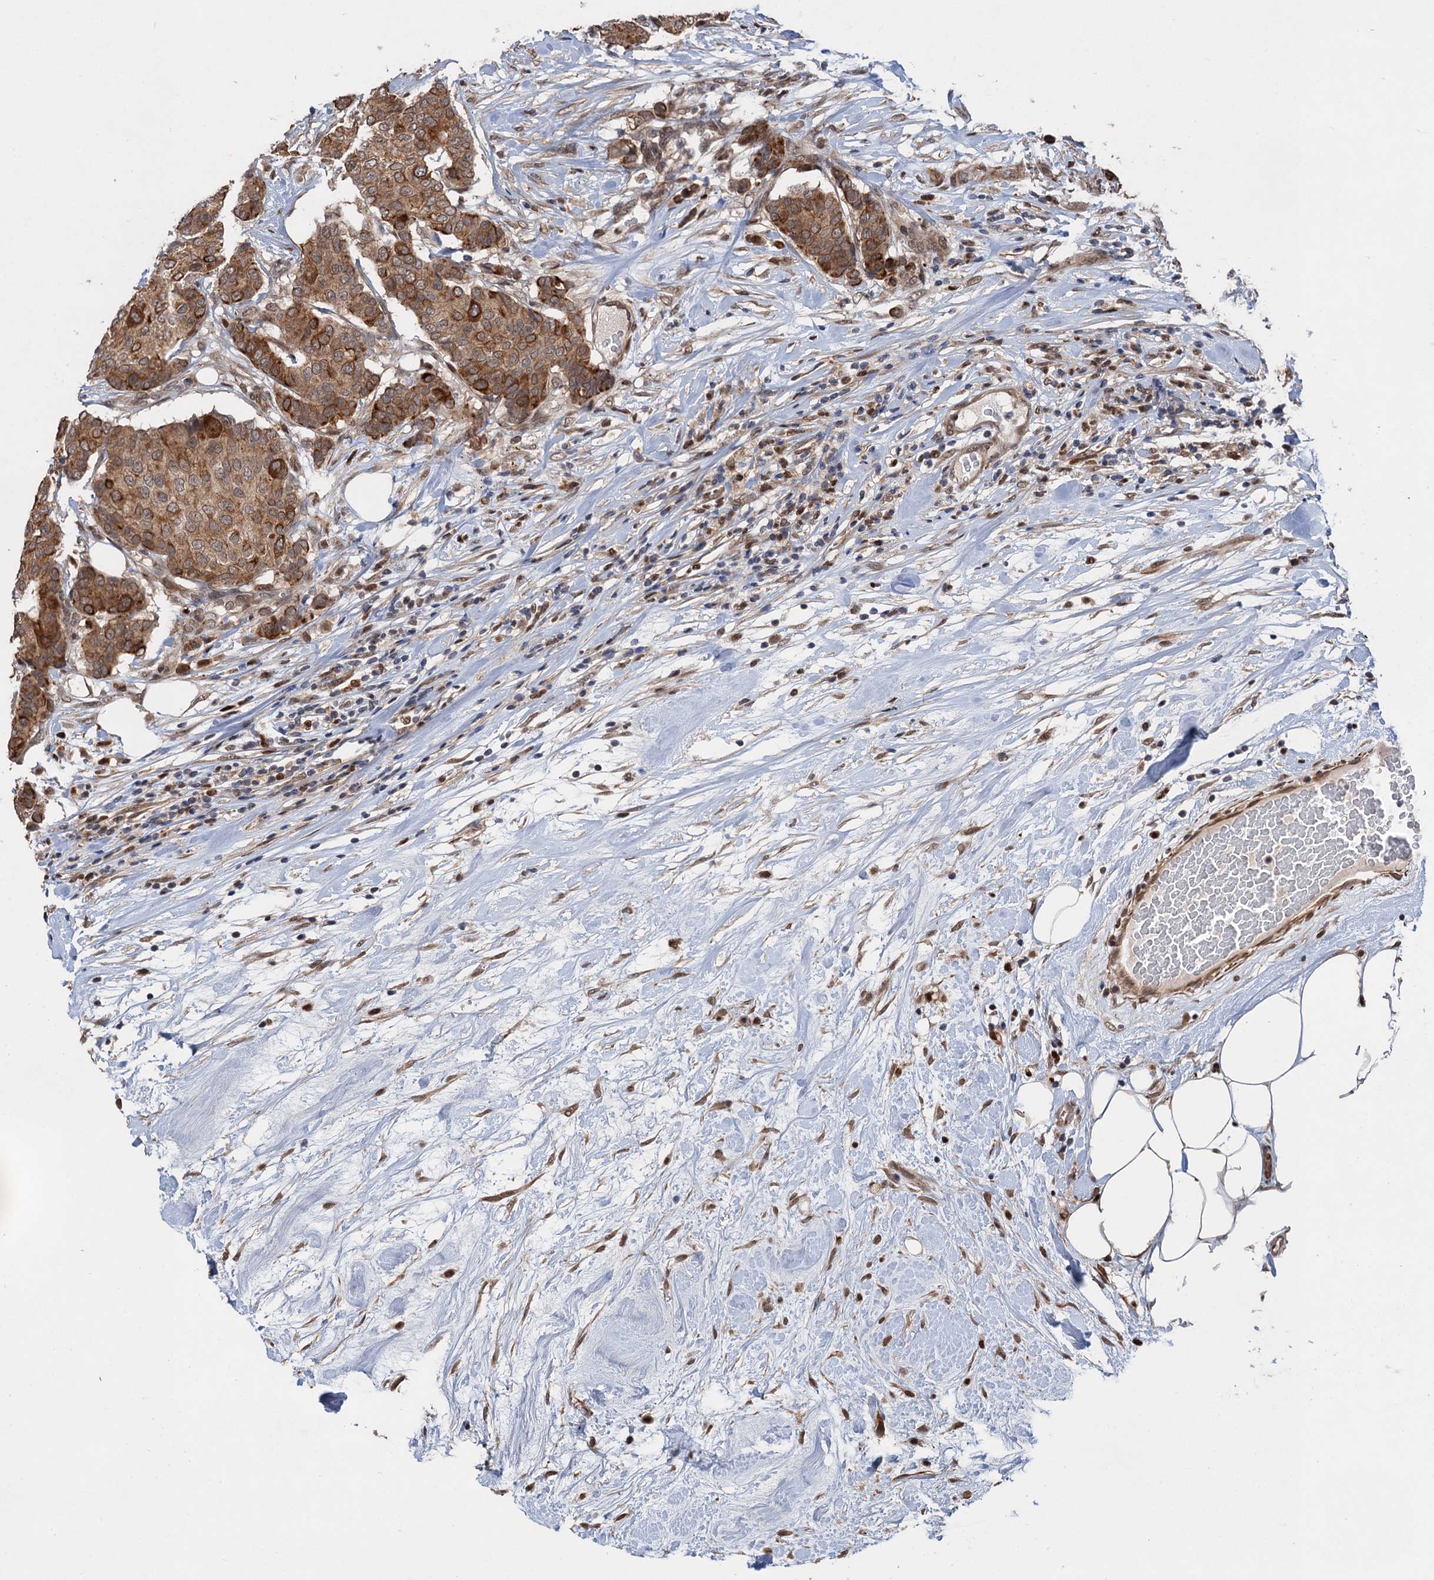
{"staining": {"intensity": "moderate", "quantity": ">75%", "location": "cytoplasmic/membranous"}, "tissue": "breast cancer", "cell_type": "Tumor cells", "image_type": "cancer", "snomed": [{"axis": "morphology", "description": "Duct carcinoma"}, {"axis": "topography", "description": "Breast"}], "caption": "A medium amount of moderate cytoplasmic/membranous staining is seen in about >75% of tumor cells in invasive ductal carcinoma (breast) tissue.", "gene": "TTC31", "patient": {"sex": "female", "age": 75}}